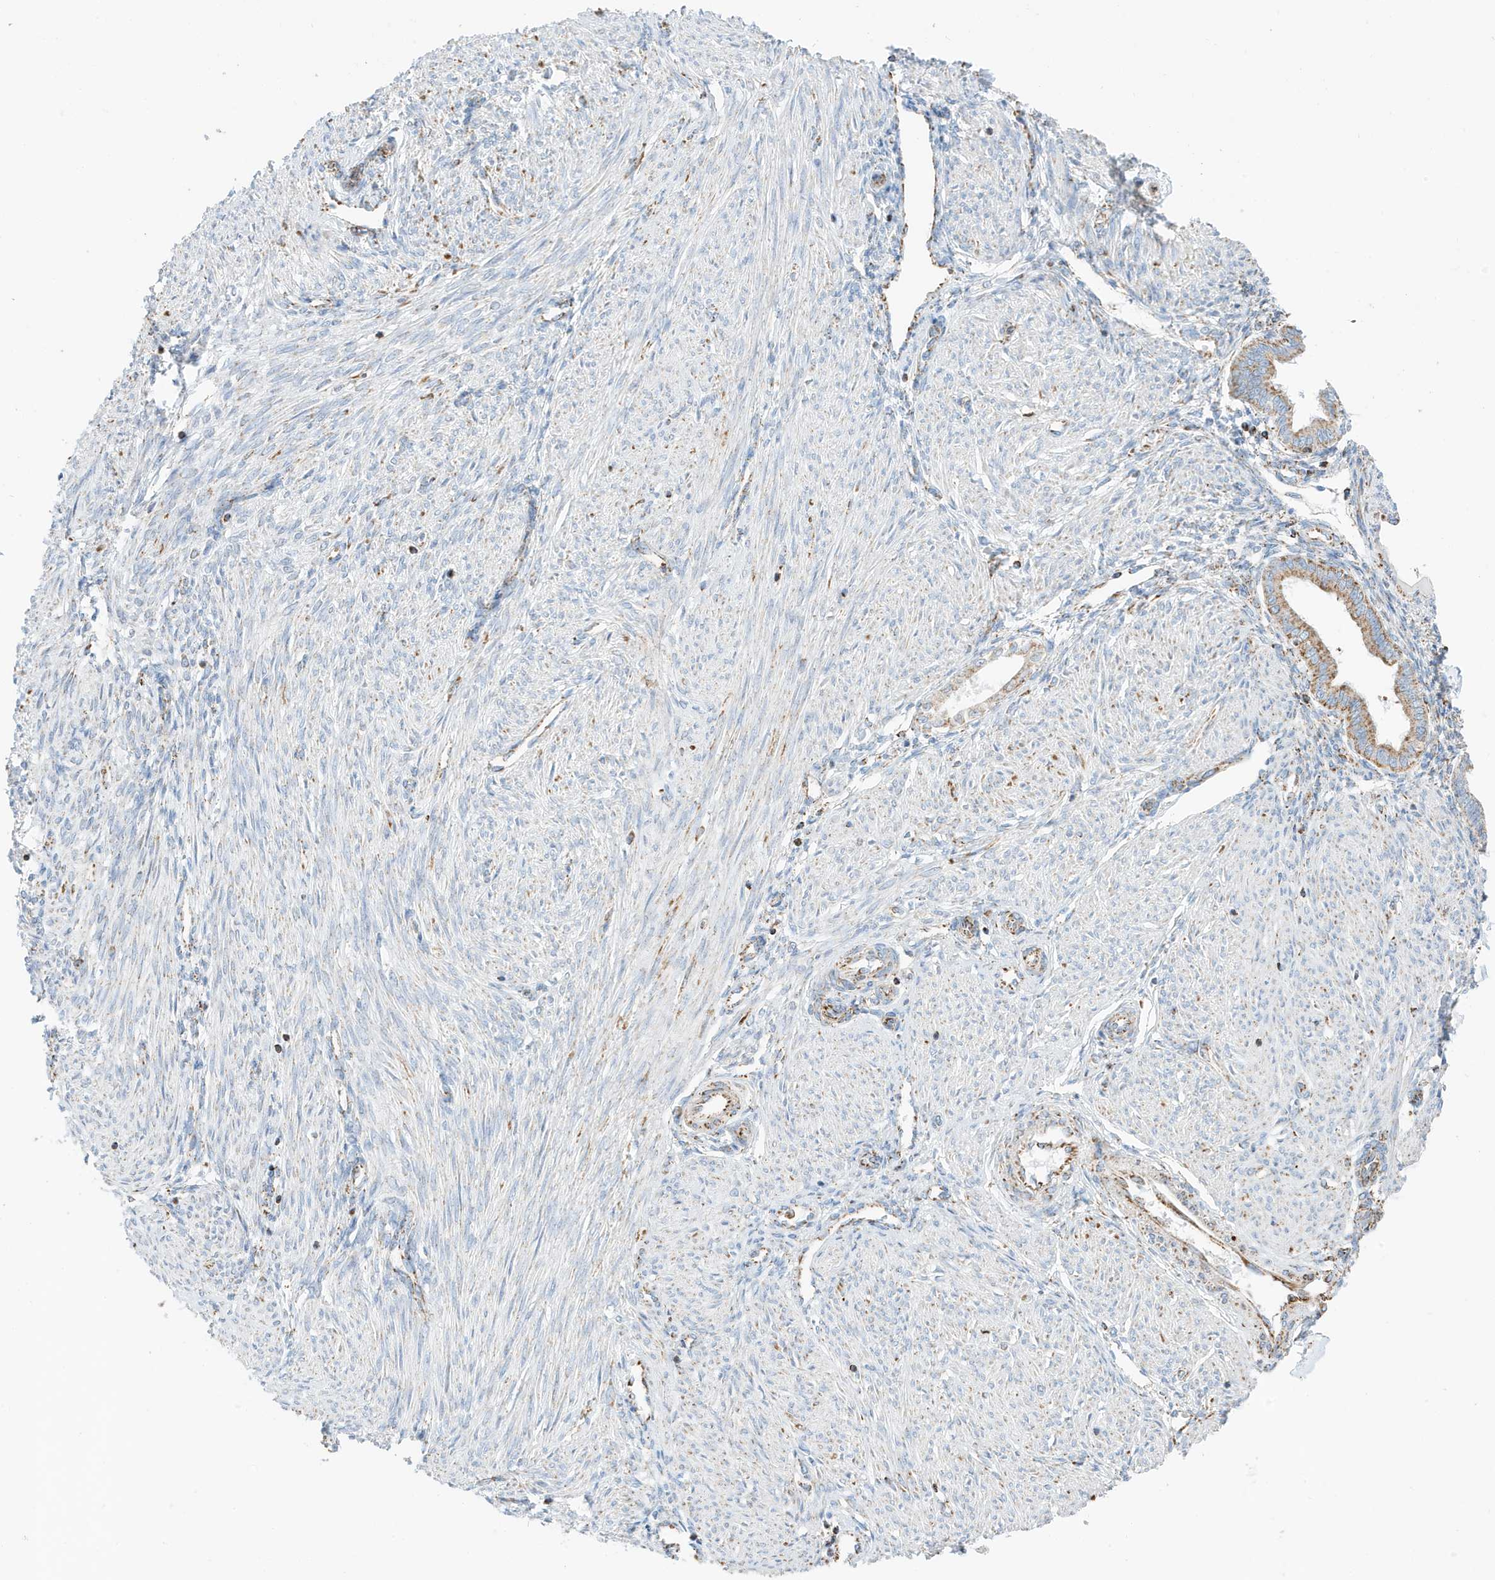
{"staining": {"intensity": "negative", "quantity": "none", "location": "none"}, "tissue": "endometrium", "cell_type": "Cells in endometrial stroma", "image_type": "normal", "snomed": [{"axis": "morphology", "description": "Normal tissue, NOS"}, {"axis": "topography", "description": "Endometrium"}], "caption": "Immunohistochemistry (IHC) of benign human endometrium shows no positivity in cells in endometrial stroma. (DAB immunohistochemistry (IHC) with hematoxylin counter stain).", "gene": "CAPN13", "patient": {"sex": "female", "age": 53}}